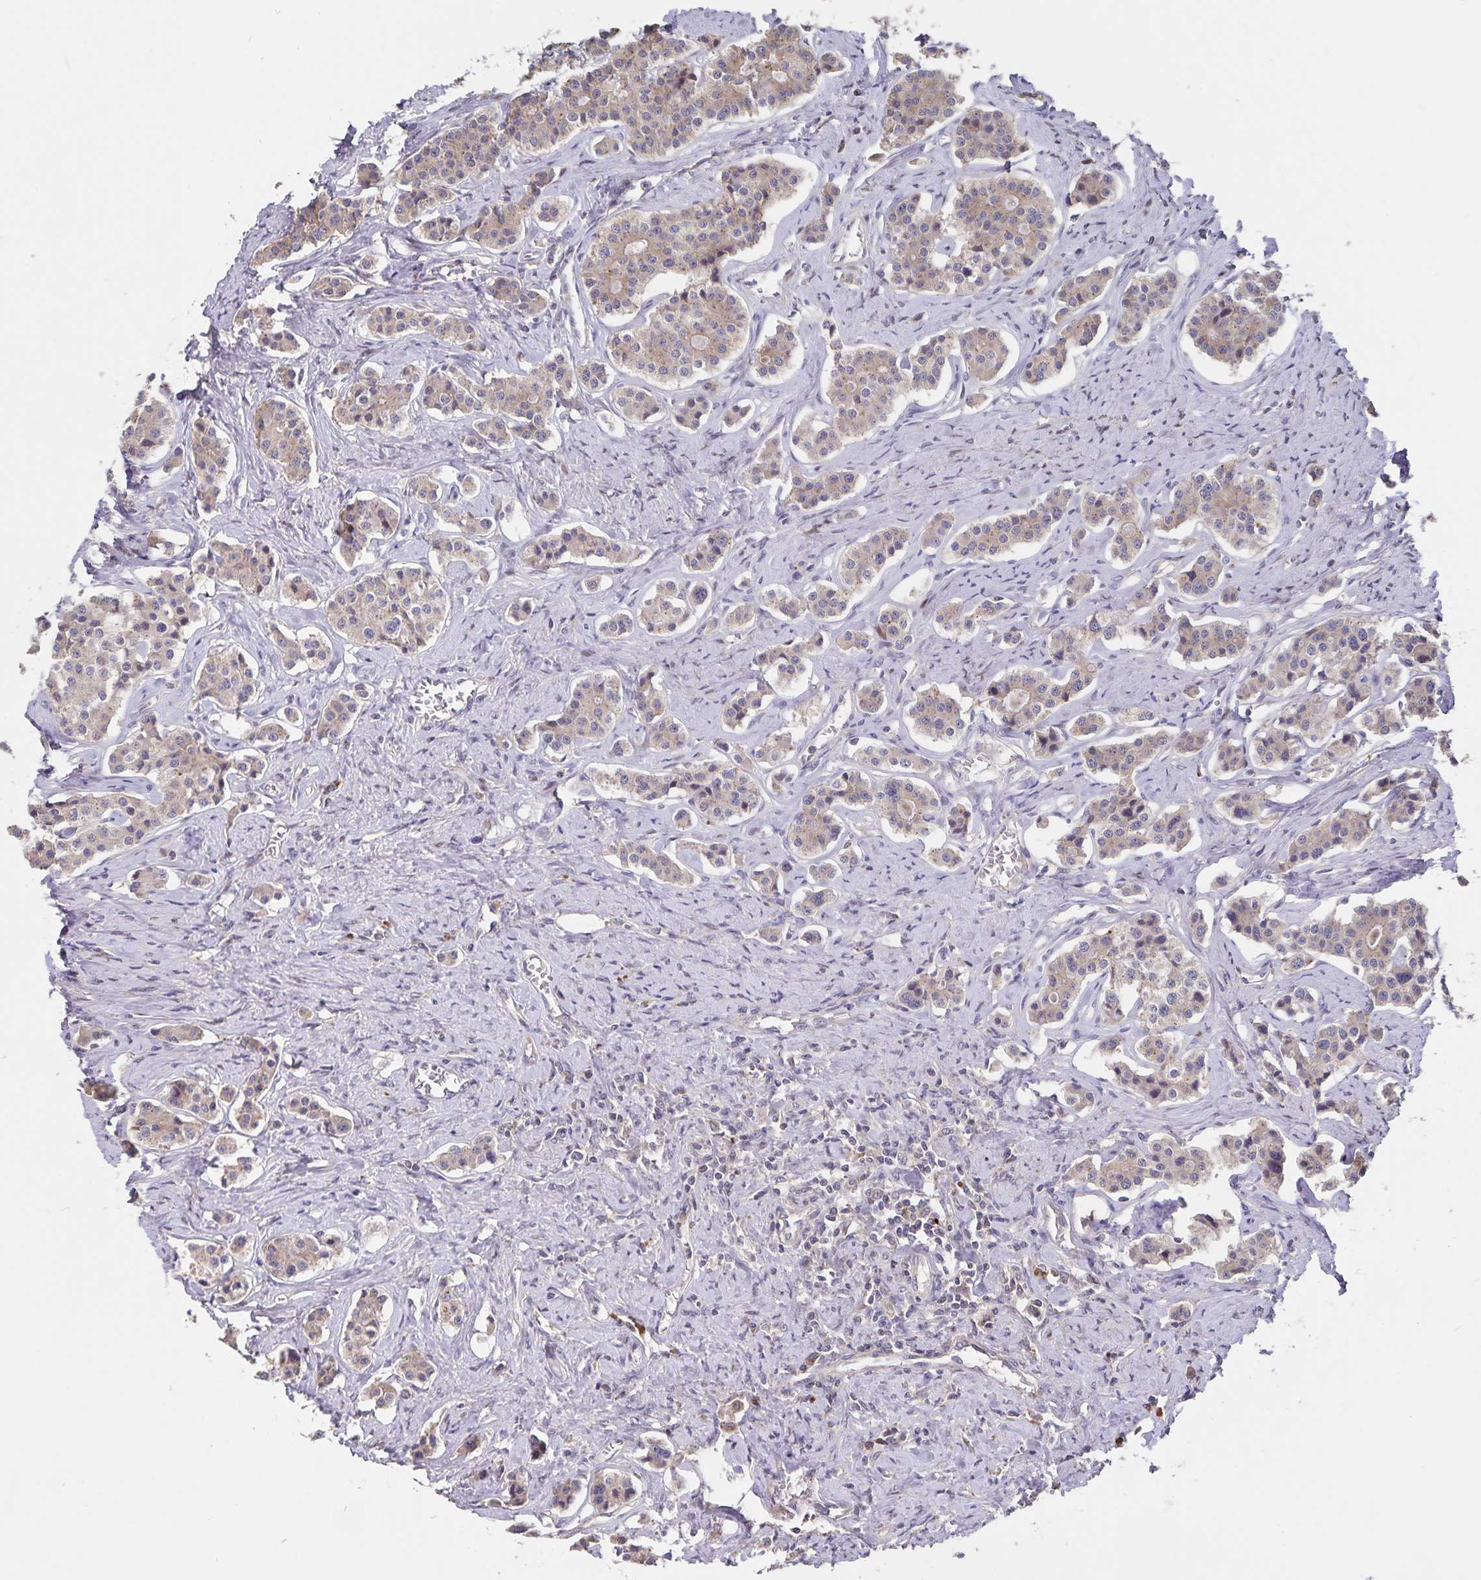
{"staining": {"intensity": "weak", "quantity": ">75%", "location": "cytoplasmic/membranous"}, "tissue": "carcinoid", "cell_type": "Tumor cells", "image_type": "cancer", "snomed": [{"axis": "morphology", "description": "Carcinoid, malignant, NOS"}, {"axis": "topography", "description": "Small intestine"}], "caption": "Immunohistochemical staining of human carcinoid reveals weak cytoplasmic/membranous protein positivity in about >75% of tumor cells. (Stains: DAB (3,3'-diaminobenzidine) in brown, nuclei in blue, Microscopy: brightfield microscopy at high magnification).", "gene": "FBXL16", "patient": {"sex": "male", "age": 63}}